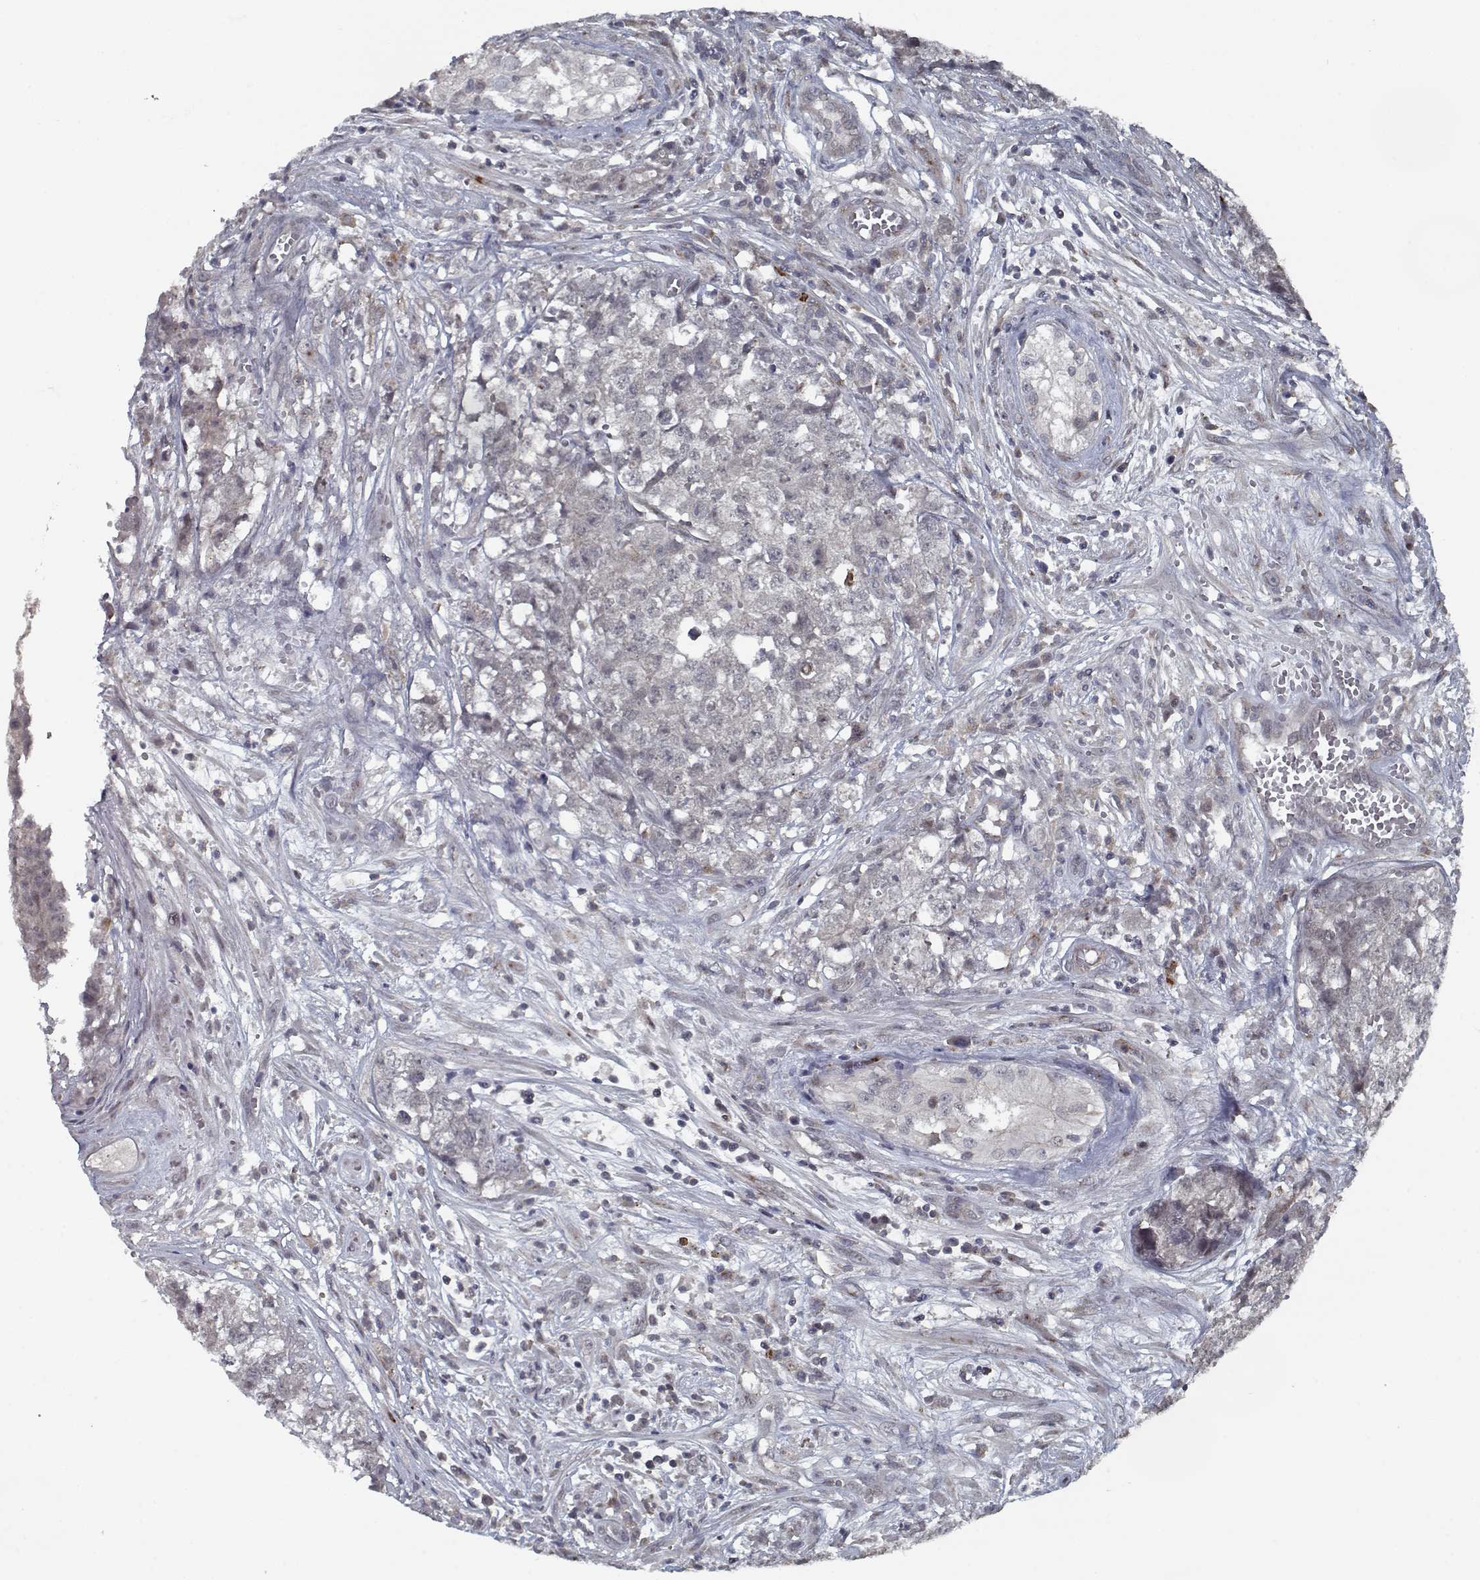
{"staining": {"intensity": "negative", "quantity": "none", "location": "none"}, "tissue": "testis cancer", "cell_type": "Tumor cells", "image_type": "cancer", "snomed": [{"axis": "morphology", "description": "Seminoma, NOS"}, {"axis": "morphology", "description": "Carcinoma, Embryonal, NOS"}, {"axis": "topography", "description": "Testis"}], "caption": "This is a image of immunohistochemistry staining of embryonal carcinoma (testis), which shows no positivity in tumor cells.", "gene": "NLK", "patient": {"sex": "male", "age": 22}}